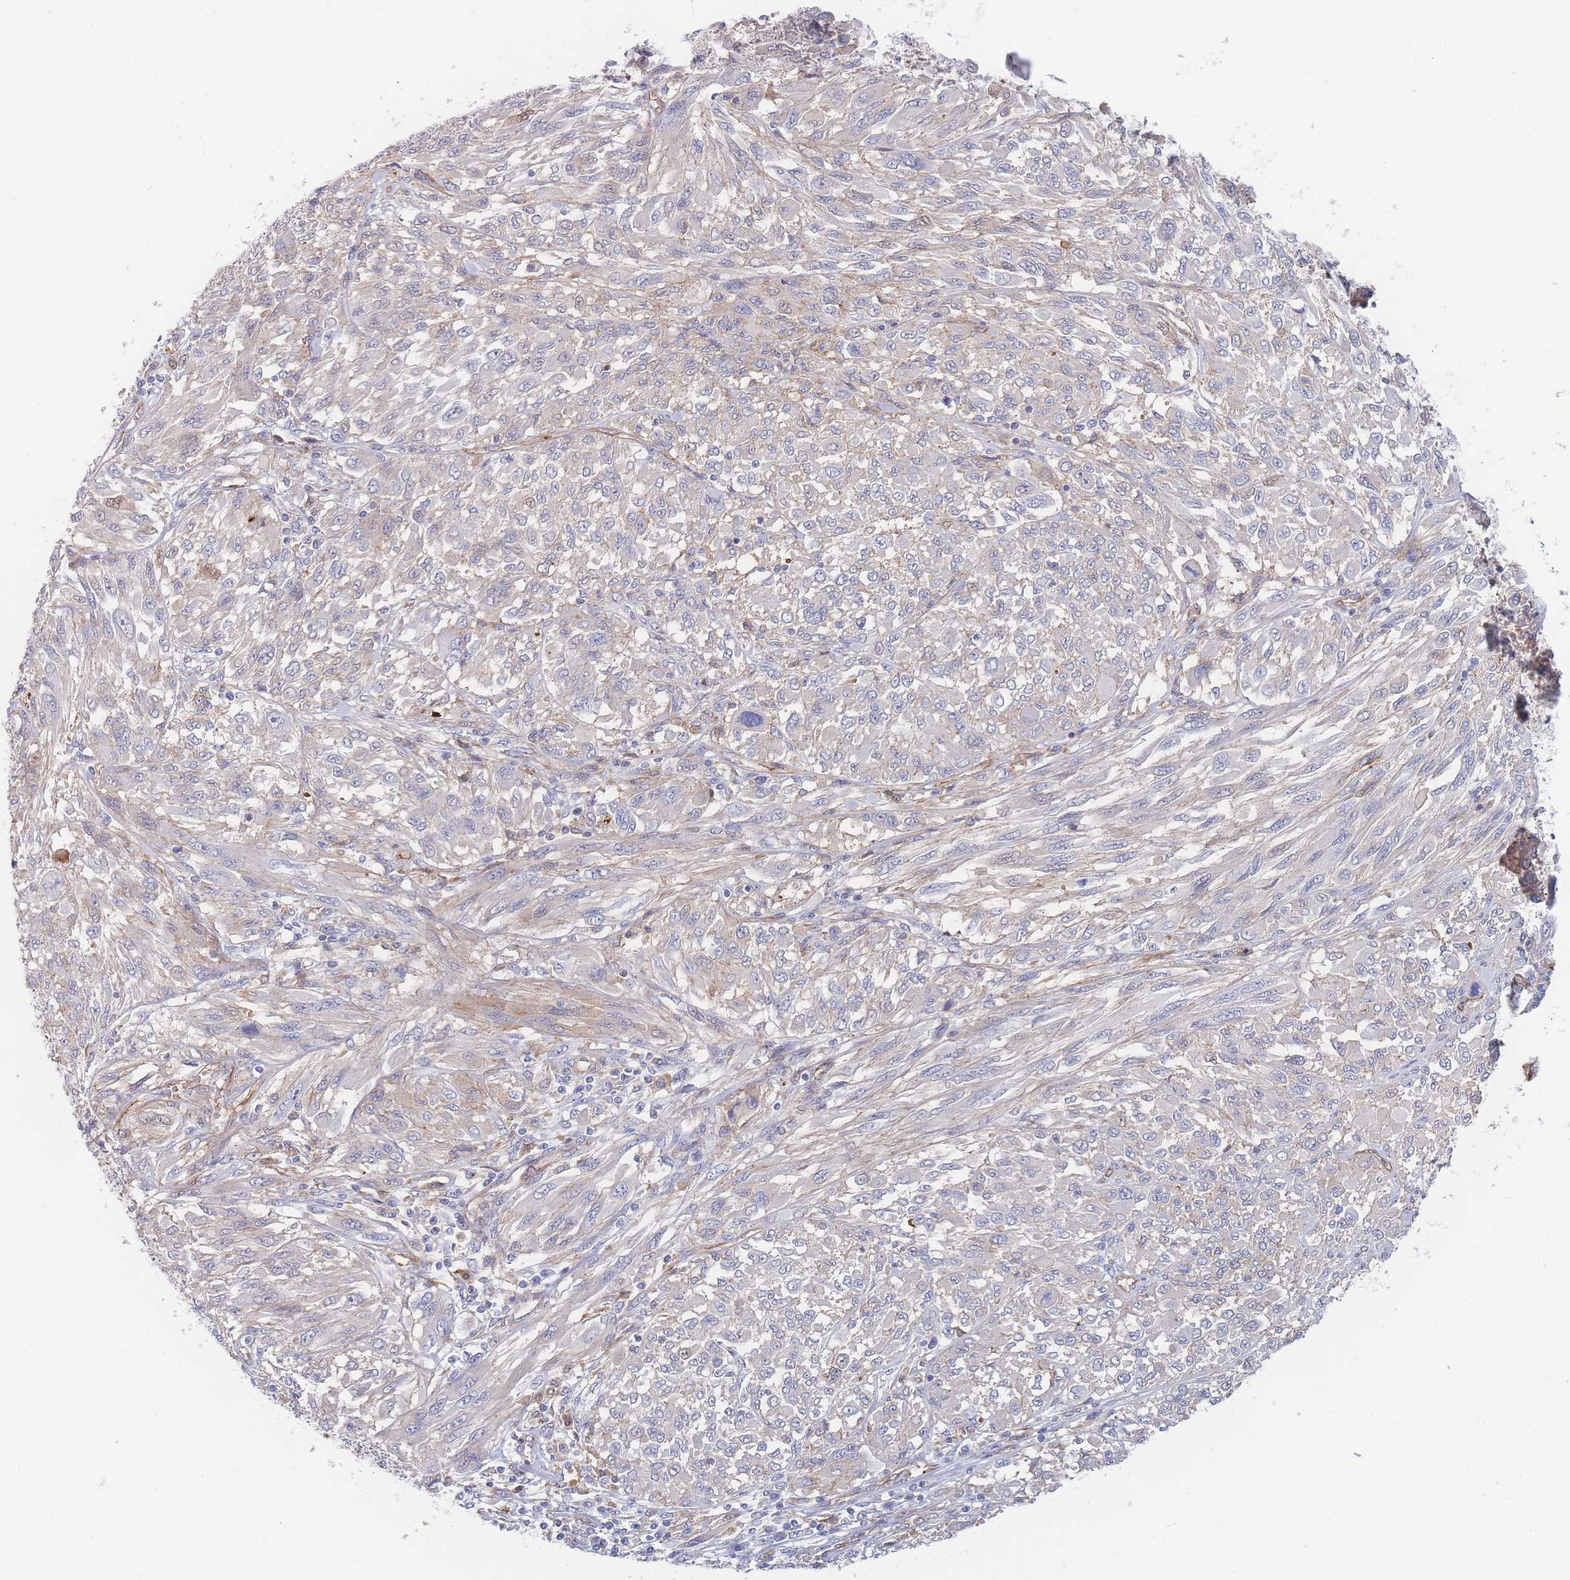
{"staining": {"intensity": "negative", "quantity": "none", "location": "none"}, "tissue": "melanoma", "cell_type": "Tumor cells", "image_type": "cancer", "snomed": [{"axis": "morphology", "description": "Malignant melanoma, NOS"}, {"axis": "topography", "description": "Skin"}], "caption": "This is a photomicrograph of immunohistochemistry staining of melanoma, which shows no expression in tumor cells.", "gene": "G6PC1", "patient": {"sex": "female", "age": 91}}